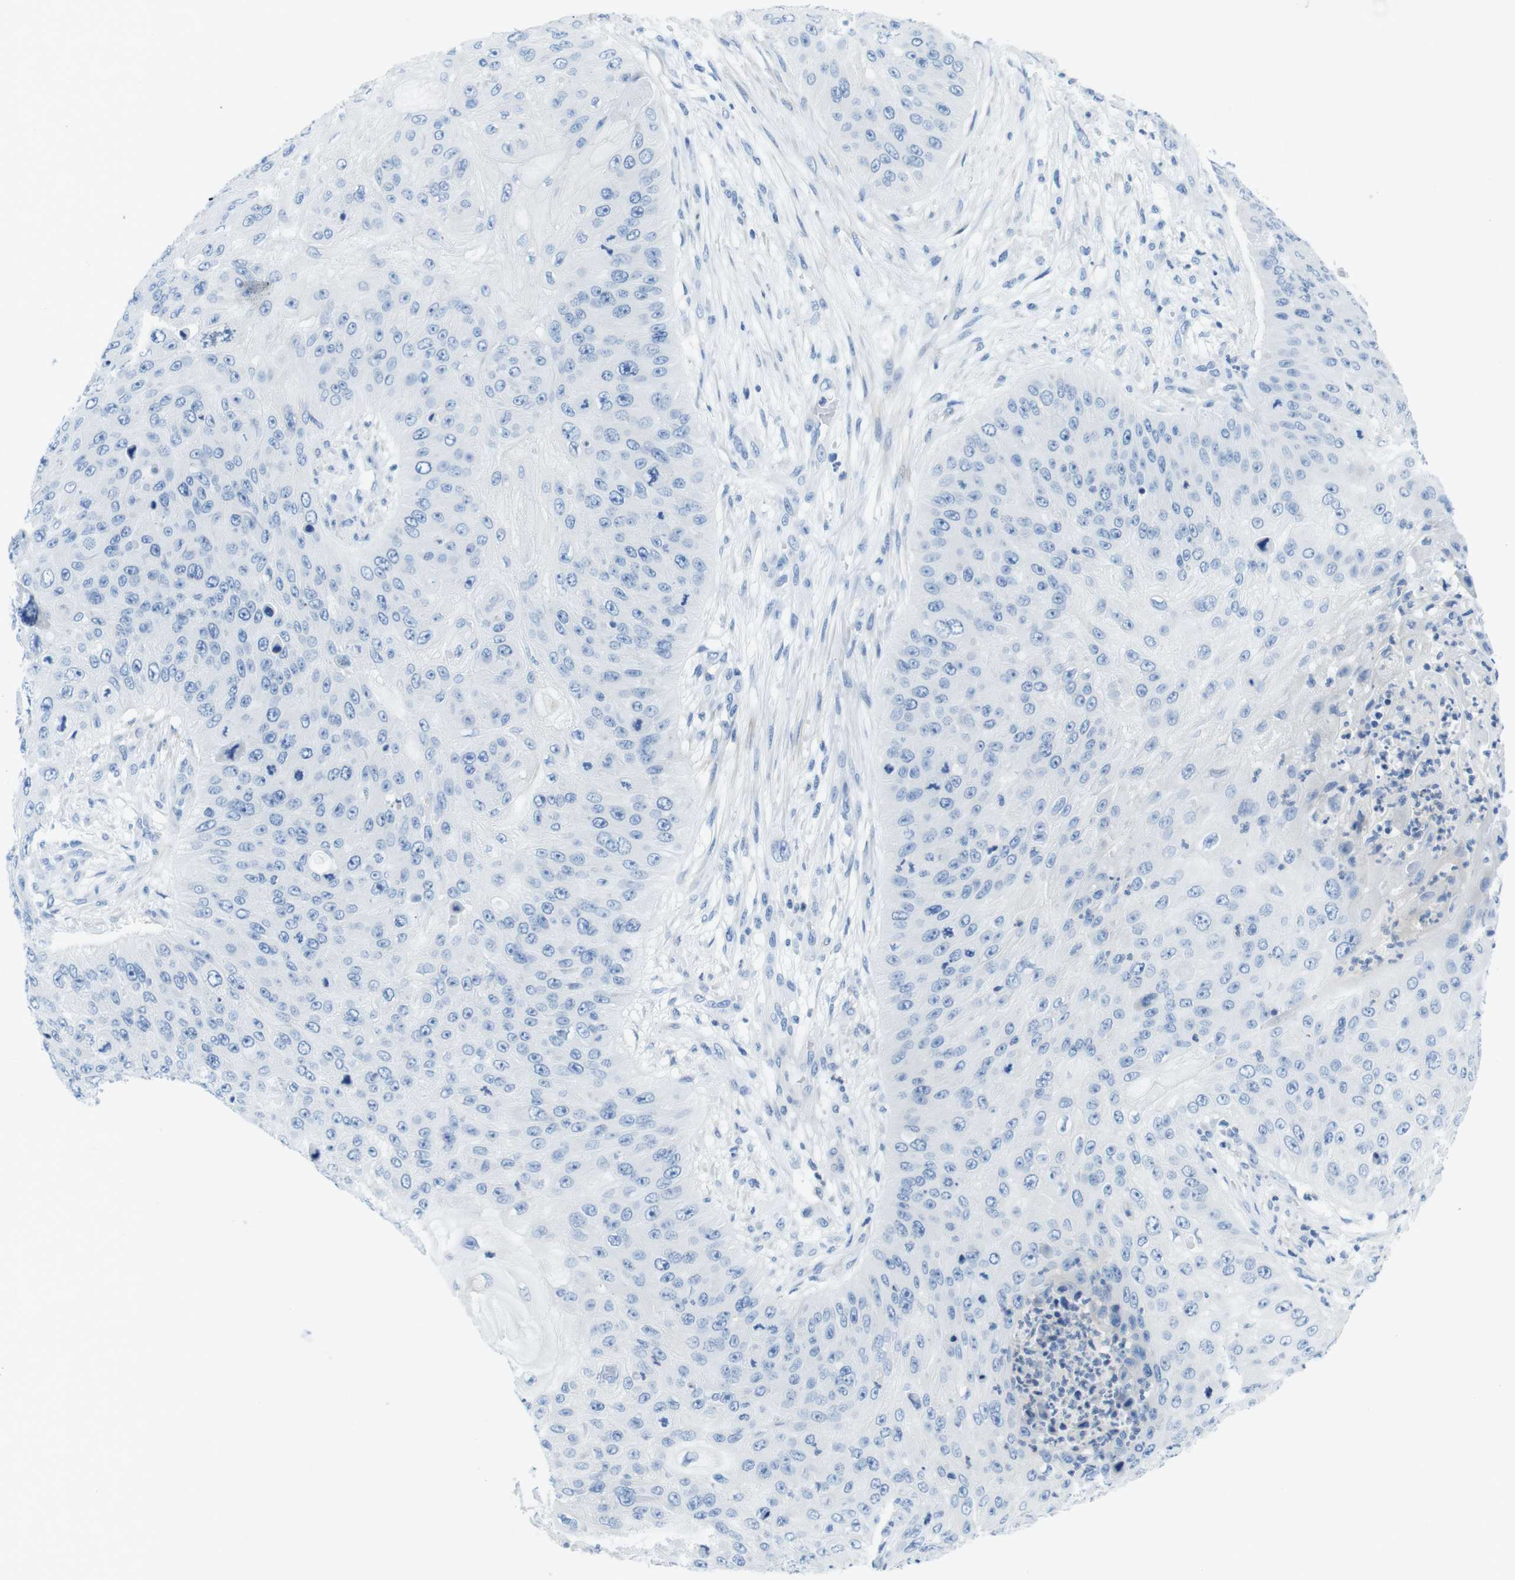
{"staining": {"intensity": "negative", "quantity": "none", "location": "none"}, "tissue": "skin cancer", "cell_type": "Tumor cells", "image_type": "cancer", "snomed": [{"axis": "morphology", "description": "Squamous cell carcinoma, NOS"}, {"axis": "topography", "description": "Skin"}], "caption": "IHC of human squamous cell carcinoma (skin) exhibits no expression in tumor cells.", "gene": "ASIC5", "patient": {"sex": "female", "age": 80}}